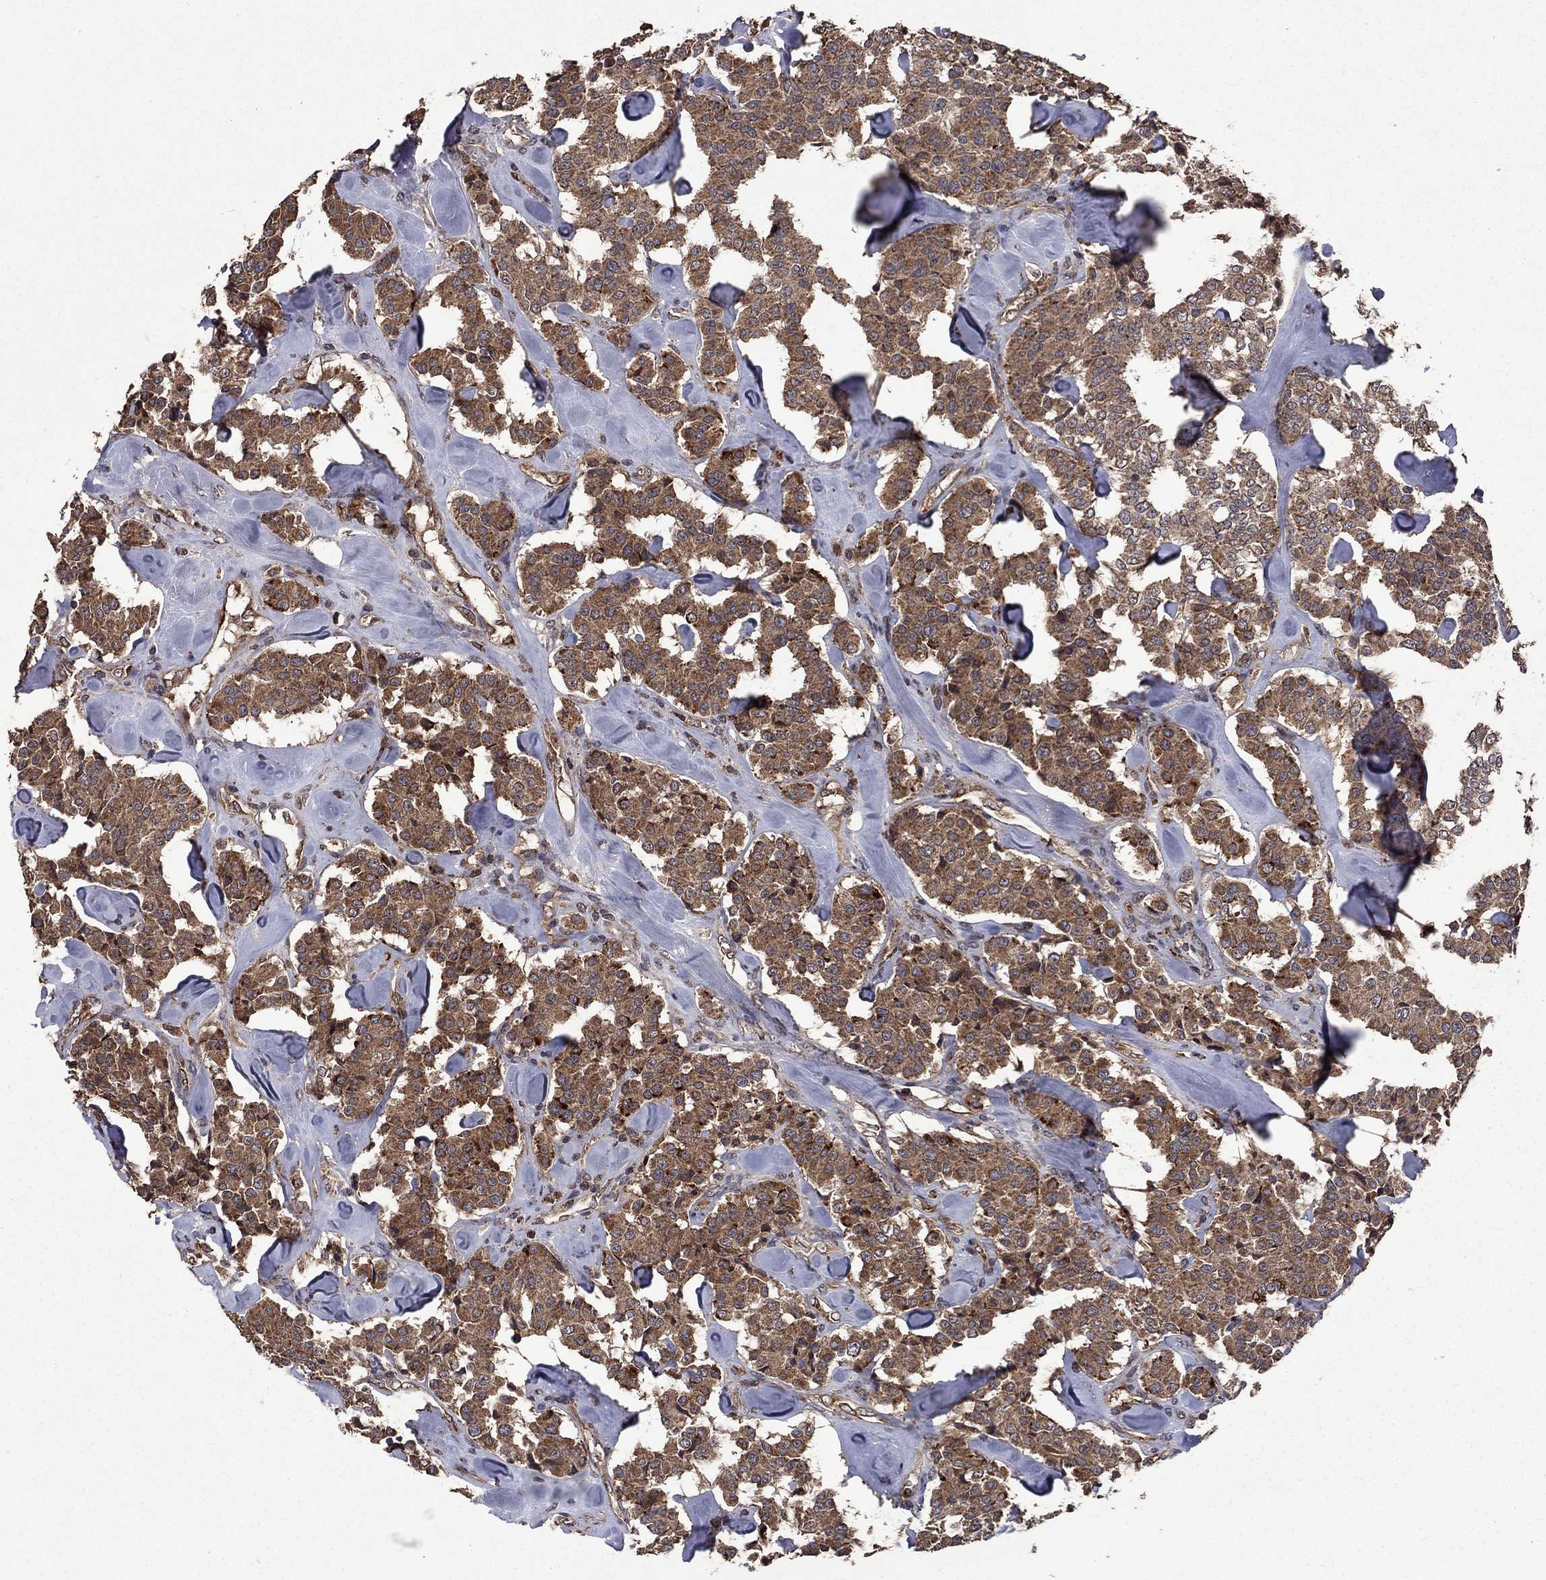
{"staining": {"intensity": "moderate", "quantity": ">75%", "location": "cytoplasmic/membranous"}, "tissue": "carcinoid", "cell_type": "Tumor cells", "image_type": "cancer", "snomed": [{"axis": "morphology", "description": "Carcinoid, malignant, NOS"}, {"axis": "topography", "description": "Pancreas"}], "caption": "Carcinoid (malignant) stained with DAB IHC reveals medium levels of moderate cytoplasmic/membranous staining in about >75% of tumor cells.", "gene": "DHRS1", "patient": {"sex": "male", "age": 41}}